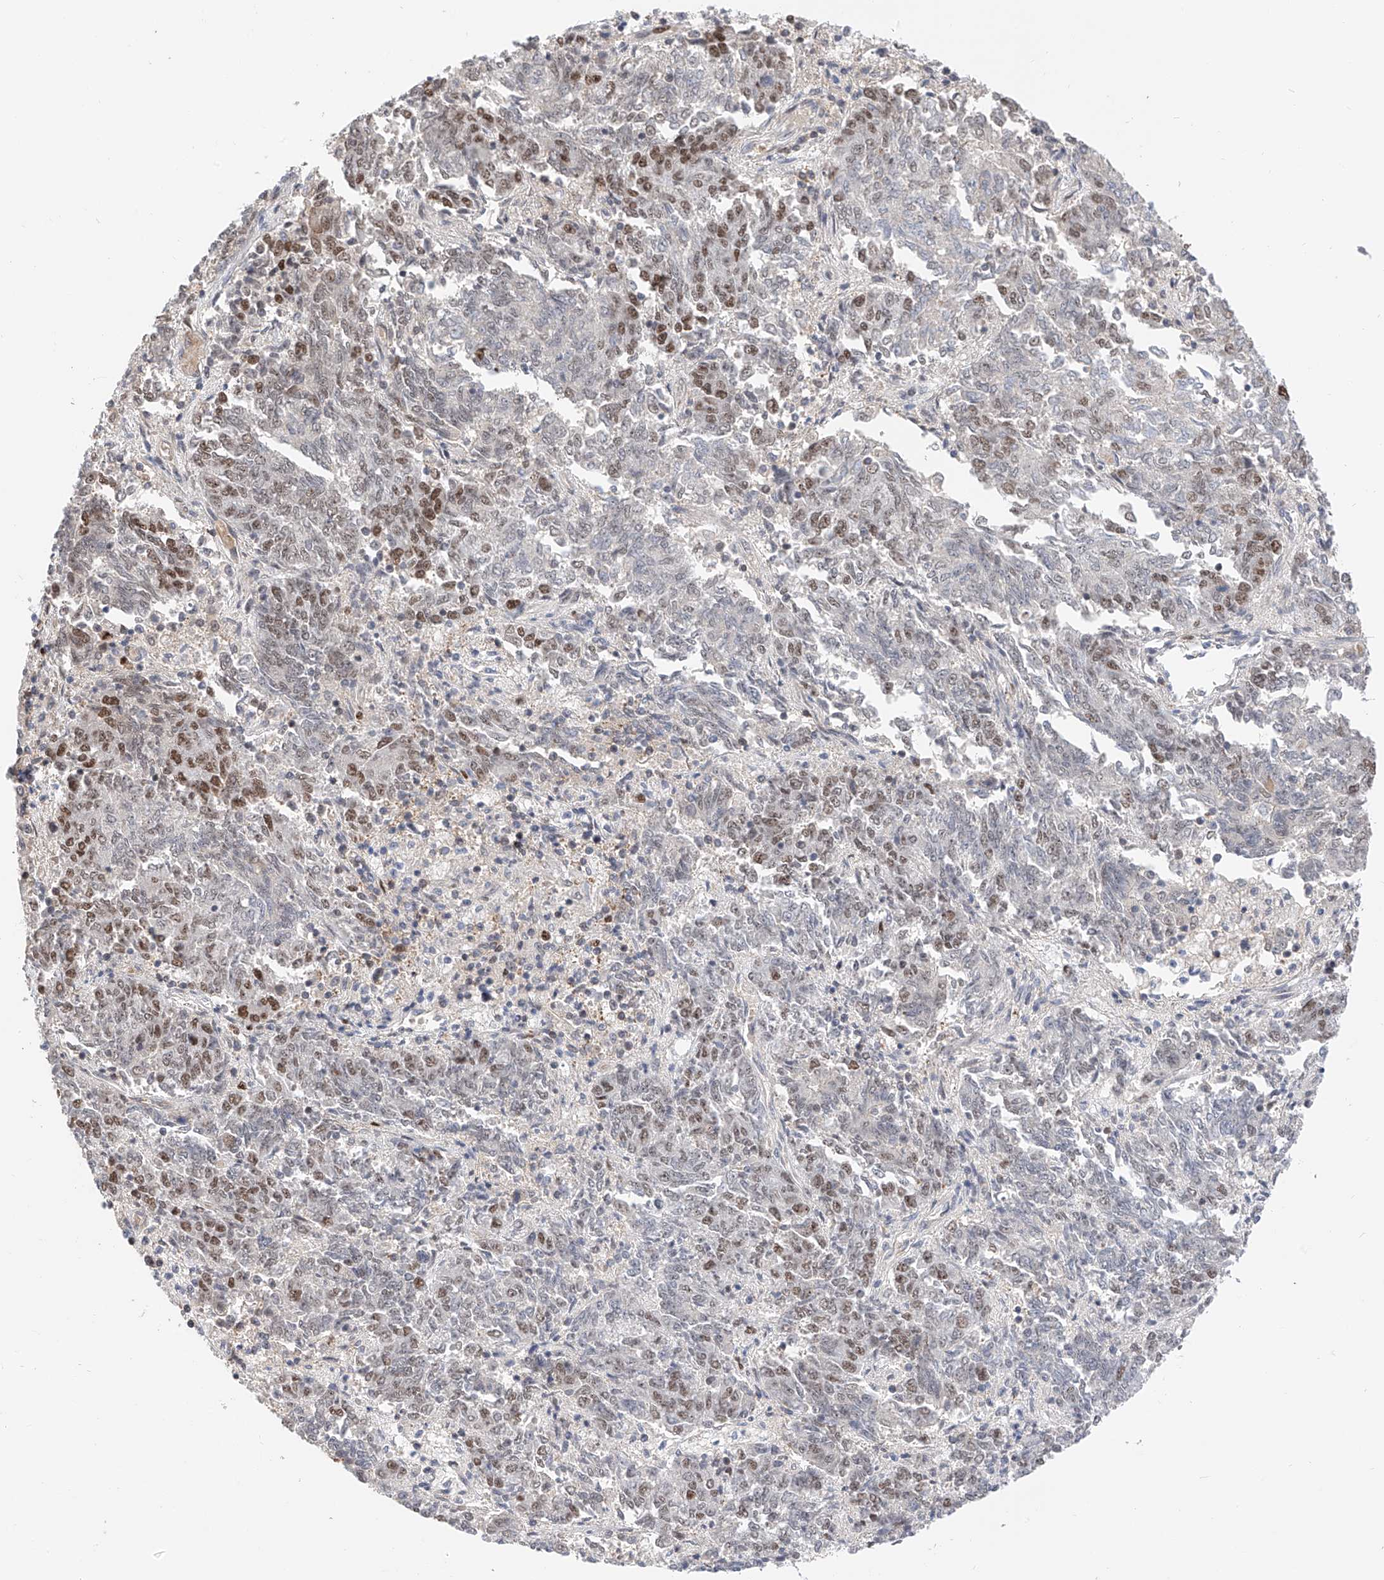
{"staining": {"intensity": "moderate", "quantity": "25%-75%", "location": "nuclear"}, "tissue": "endometrial cancer", "cell_type": "Tumor cells", "image_type": "cancer", "snomed": [{"axis": "morphology", "description": "Adenocarcinoma, NOS"}, {"axis": "topography", "description": "Endometrium"}], "caption": "Endometrial cancer tissue demonstrates moderate nuclear positivity in approximately 25%-75% of tumor cells, visualized by immunohistochemistry.", "gene": "SNRNP200", "patient": {"sex": "female", "age": 80}}